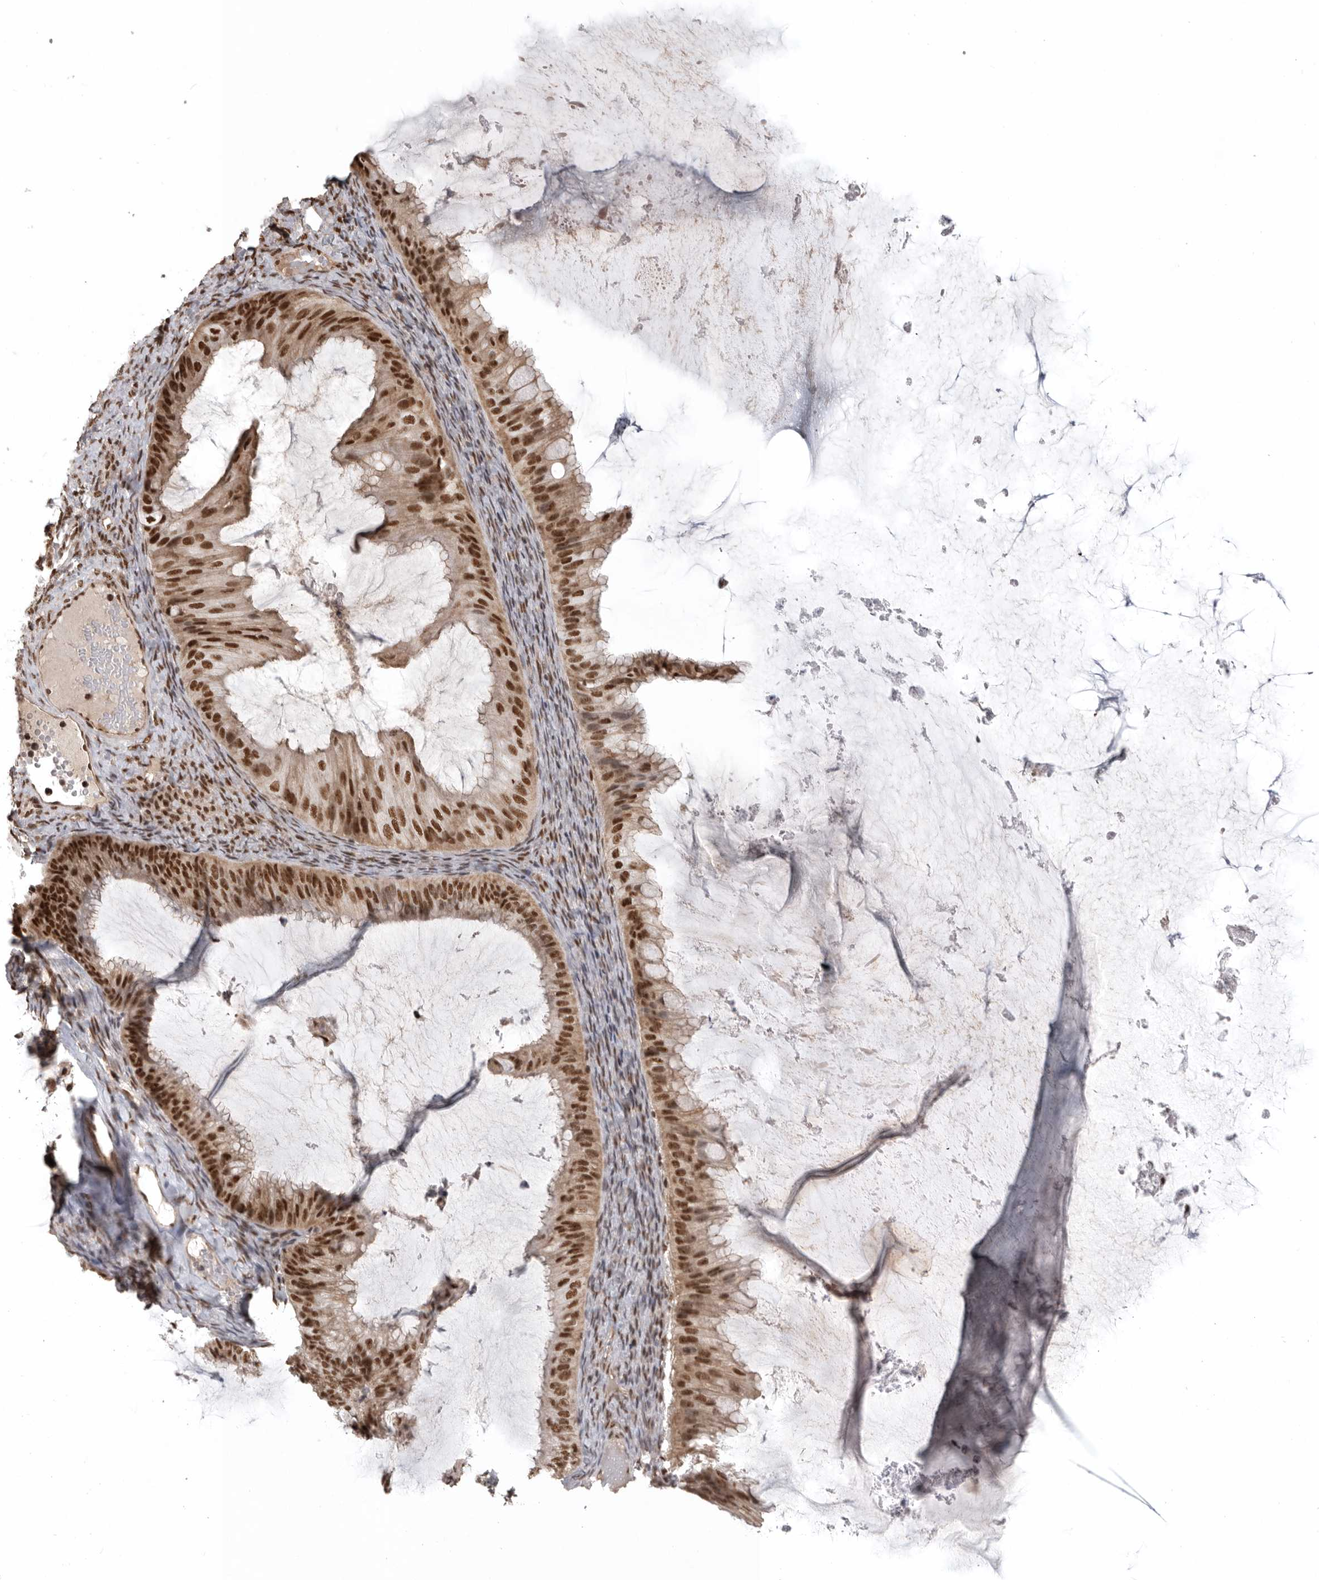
{"staining": {"intensity": "strong", "quantity": ">75%", "location": "nuclear"}, "tissue": "ovarian cancer", "cell_type": "Tumor cells", "image_type": "cancer", "snomed": [{"axis": "morphology", "description": "Cystadenocarcinoma, mucinous, NOS"}, {"axis": "topography", "description": "Ovary"}], "caption": "Immunohistochemistry (IHC) (DAB (3,3'-diaminobenzidine)) staining of ovarian cancer (mucinous cystadenocarcinoma) exhibits strong nuclear protein positivity in about >75% of tumor cells.", "gene": "CBLL1", "patient": {"sex": "female", "age": 61}}